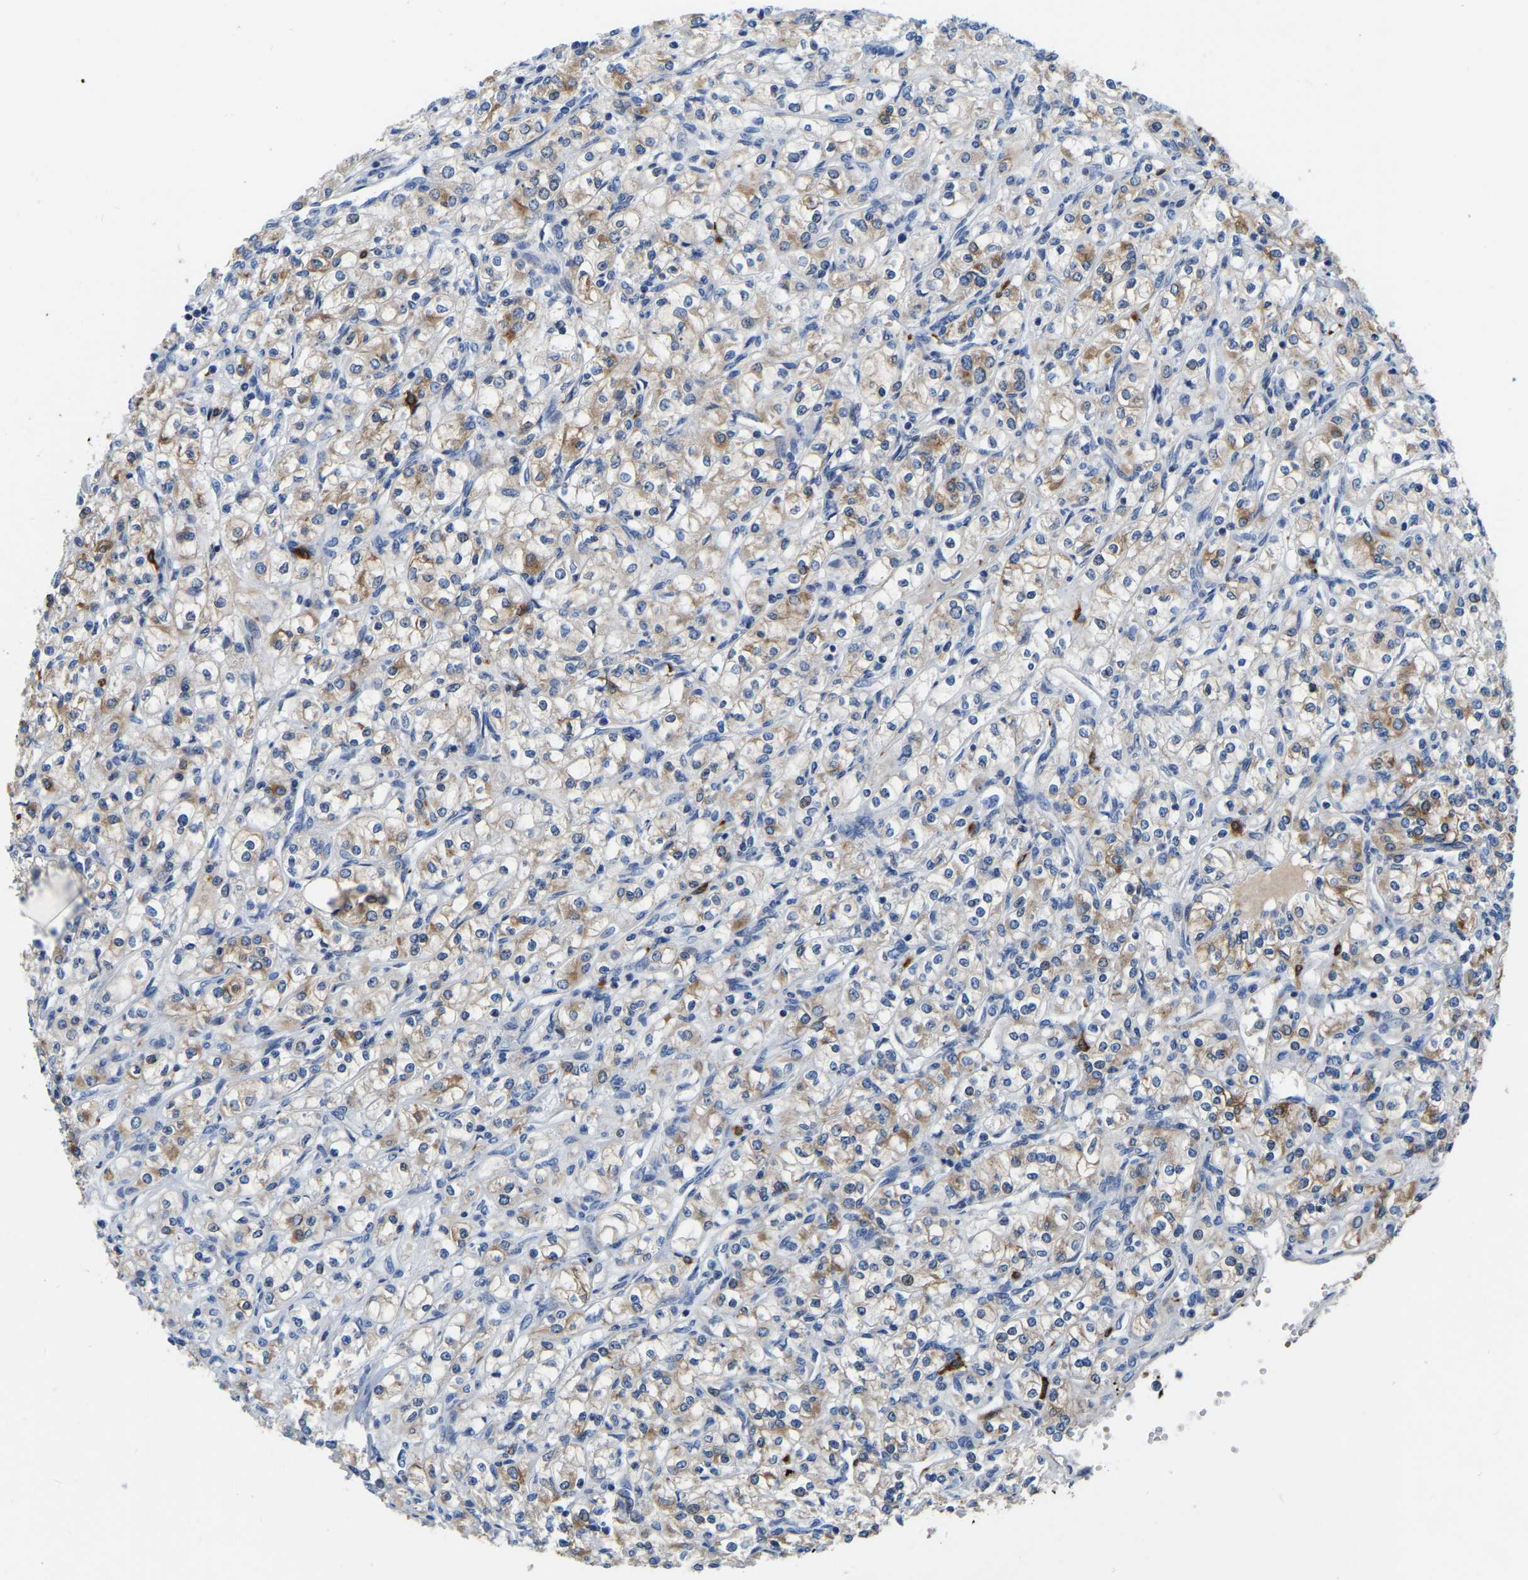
{"staining": {"intensity": "moderate", "quantity": ">75%", "location": "cytoplasmic/membranous"}, "tissue": "renal cancer", "cell_type": "Tumor cells", "image_type": "cancer", "snomed": [{"axis": "morphology", "description": "Adenocarcinoma, NOS"}, {"axis": "topography", "description": "Kidney"}], "caption": "There is medium levels of moderate cytoplasmic/membranous positivity in tumor cells of adenocarcinoma (renal), as demonstrated by immunohistochemical staining (brown color).", "gene": "RAB27B", "patient": {"sex": "male", "age": 77}}